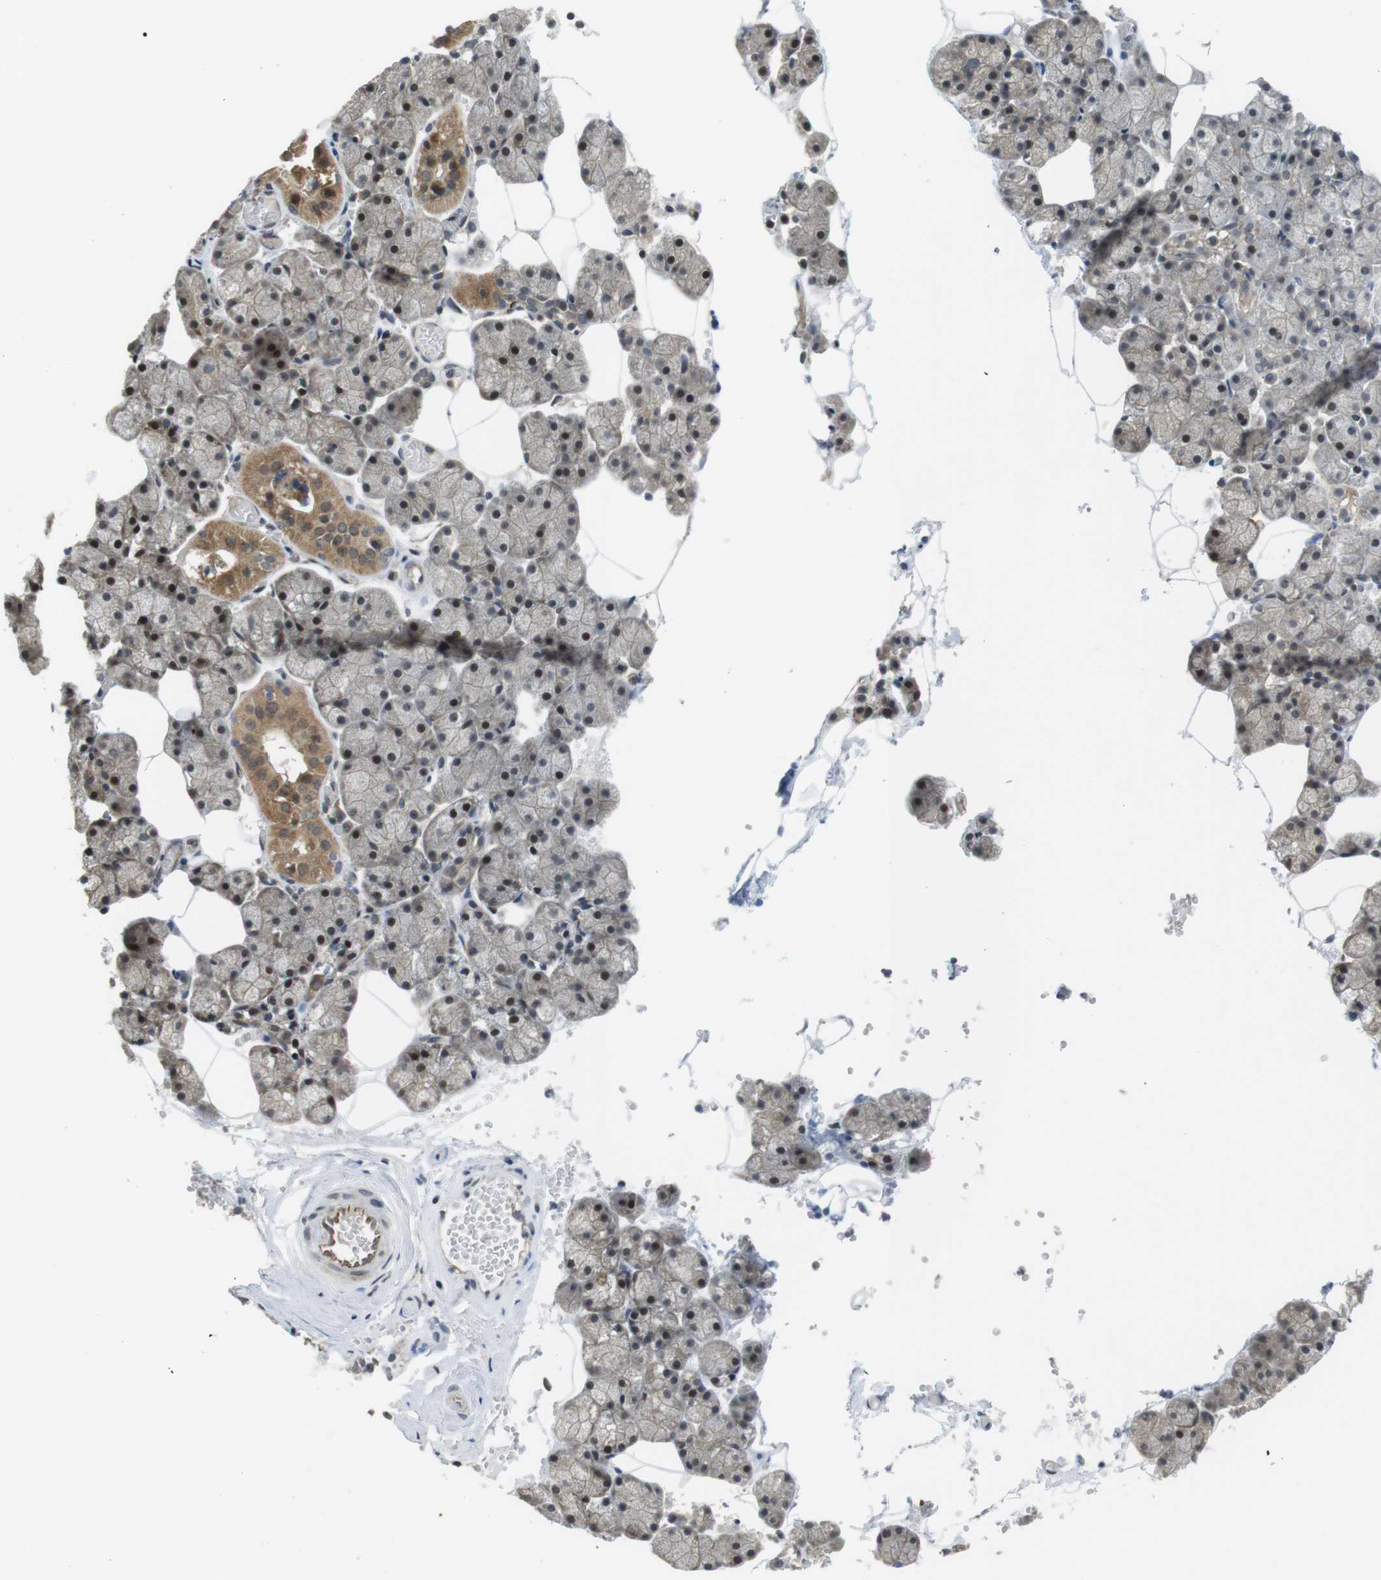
{"staining": {"intensity": "moderate", "quantity": ">75%", "location": "cytoplasmic/membranous,nuclear"}, "tissue": "salivary gland", "cell_type": "Glandular cells", "image_type": "normal", "snomed": [{"axis": "morphology", "description": "Normal tissue, NOS"}, {"axis": "topography", "description": "Salivary gland"}], "caption": "Human salivary gland stained with a brown dye exhibits moderate cytoplasmic/membranous,nuclear positive staining in approximately >75% of glandular cells.", "gene": "CC2D1A", "patient": {"sex": "male", "age": 62}}